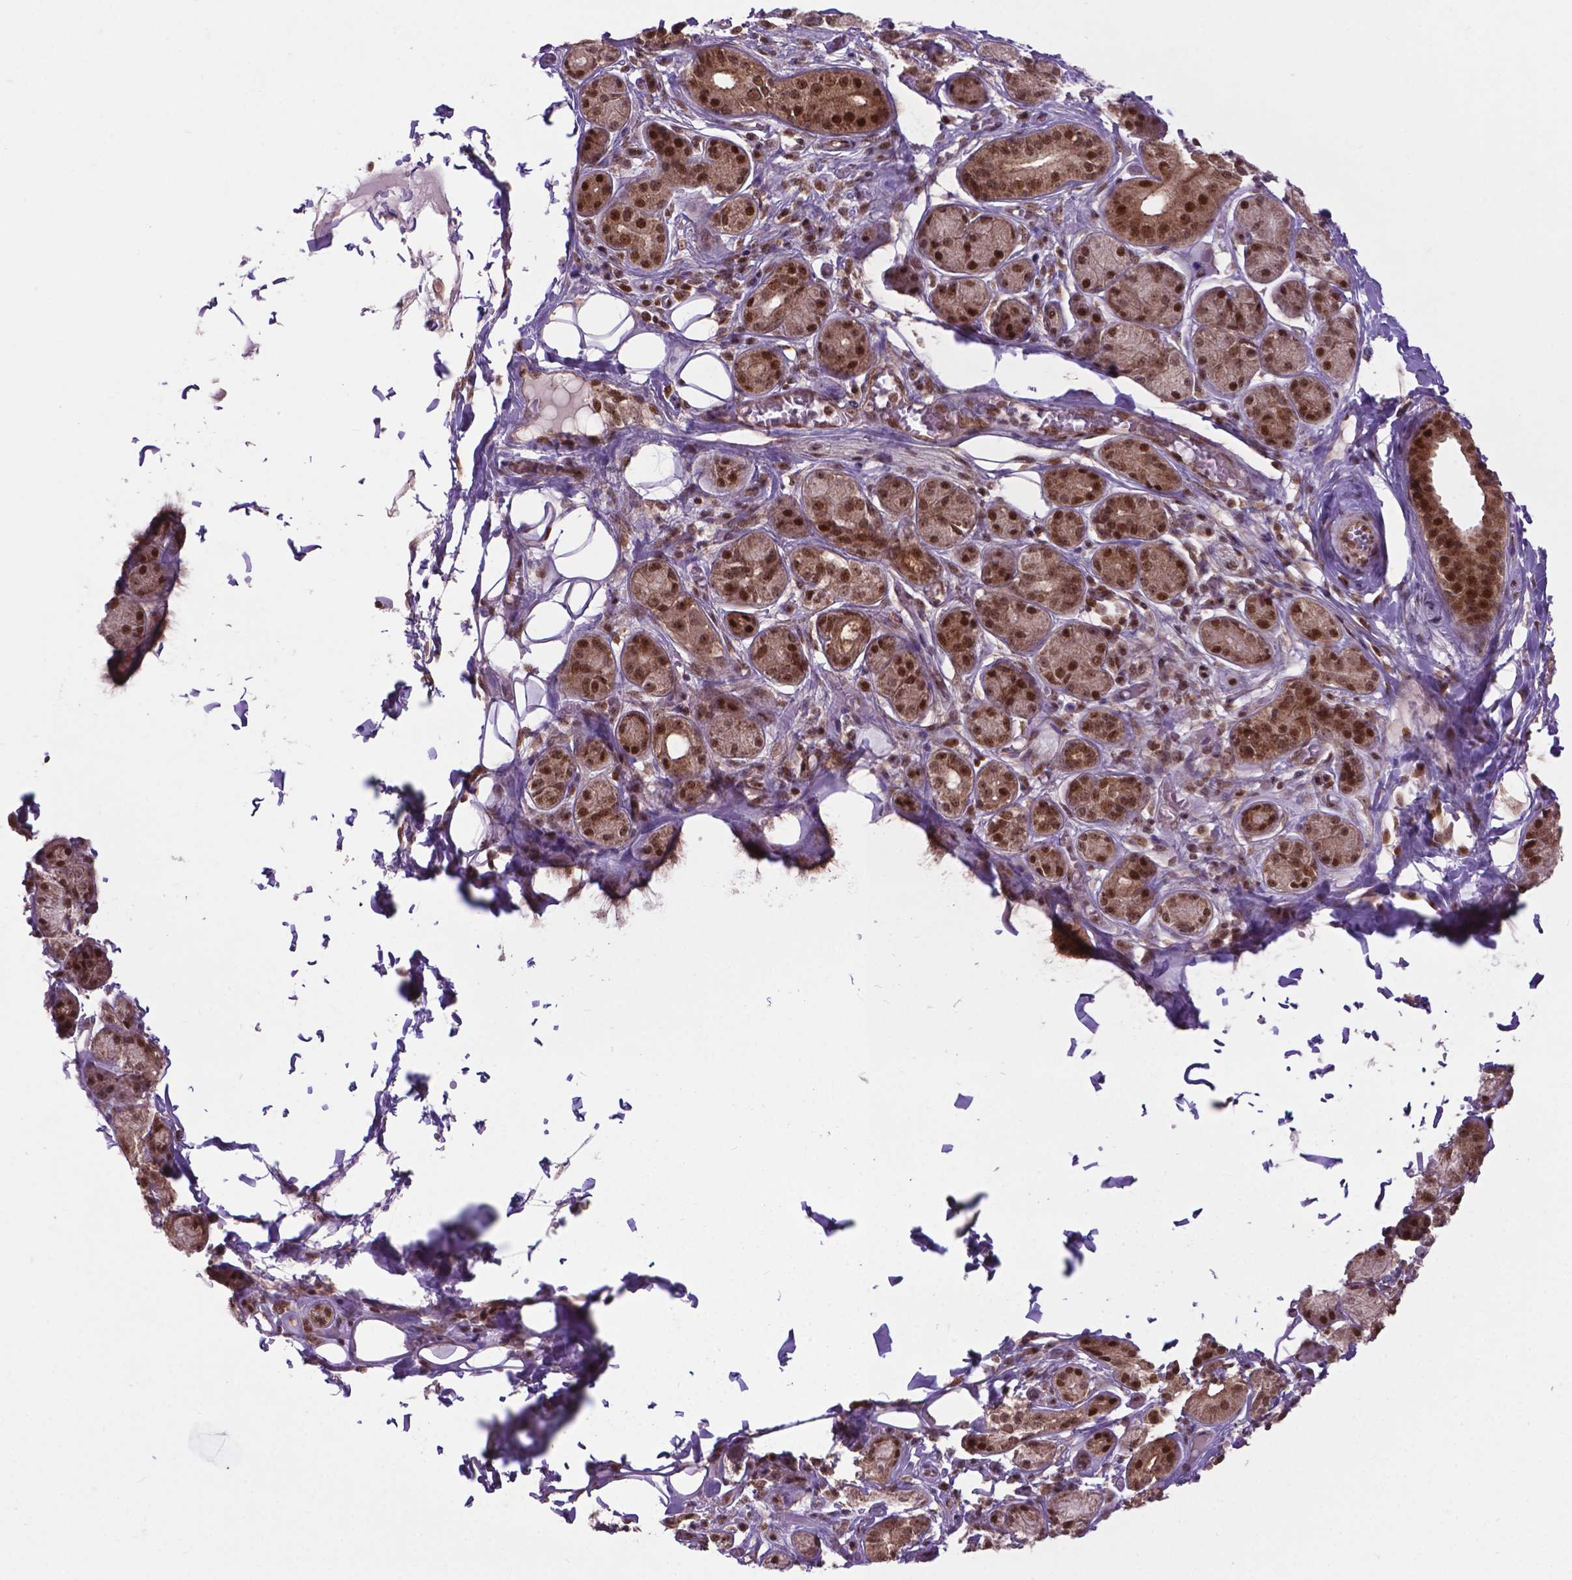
{"staining": {"intensity": "strong", "quantity": ">75%", "location": "cytoplasmic/membranous,nuclear"}, "tissue": "salivary gland", "cell_type": "Glandular cells", "image_type": "normal", "snomed": [{"axis": "morphology", "description": "Normal tissue, NOS"}, {"axis": "topography", "description": "Salivary gland"}, {"axis": "topography", "description": "Peripheral nerve tissue"}], "caption": "High-power microscopy captured an IHC micrograph of benign salivary gland, revealing strong cytoplasmic/membranous,nuclear expression in approximately >75% of glandular cells.", "gene": "CSNK2A1", "patient": {"sex": "male", "age": 71}}